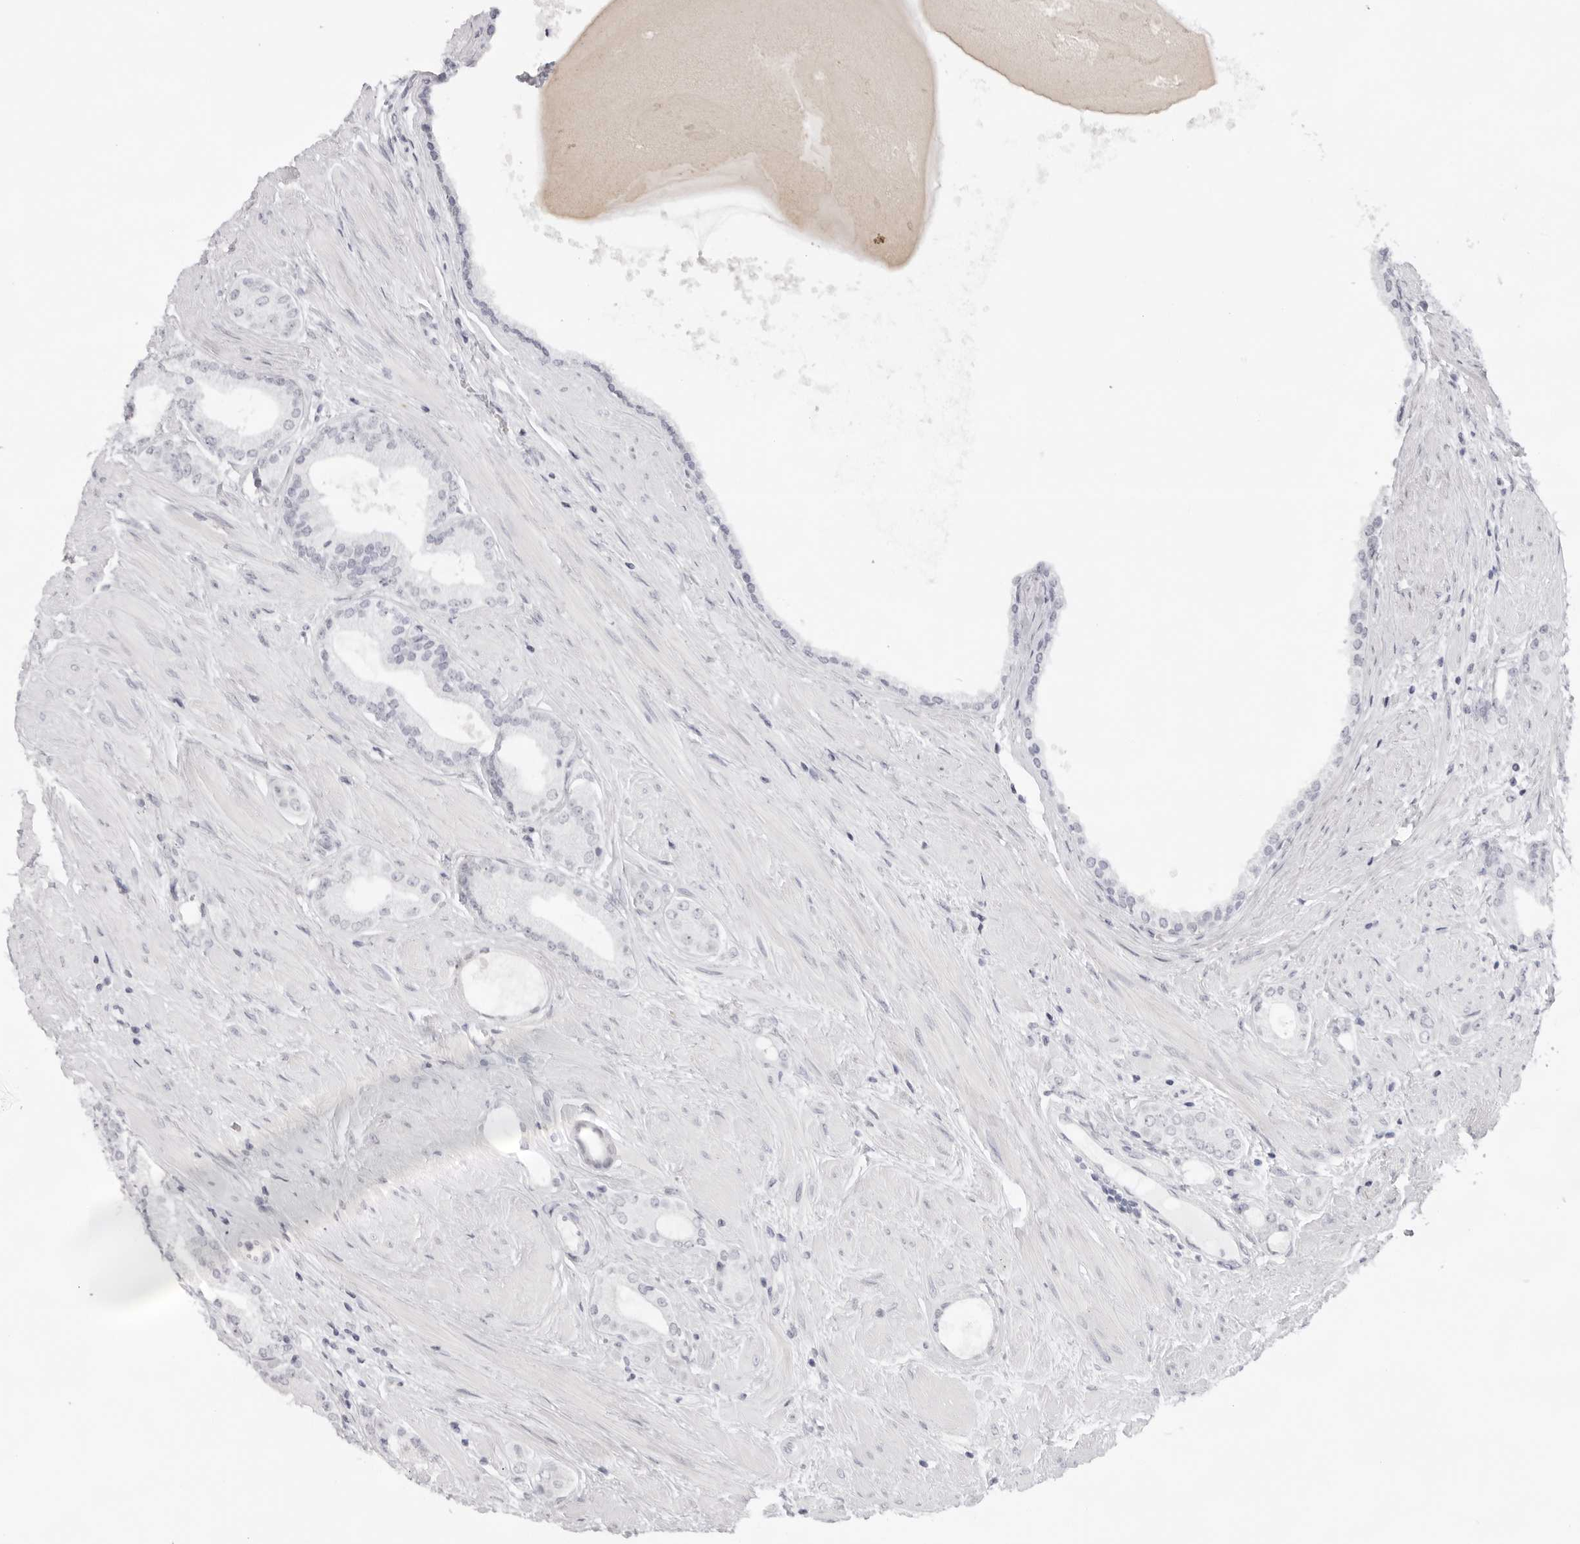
{"staining": {"intensity": "negative", "quantity": "none", "location": "none"}, "tissue": "prostate cancer", "cell_type": "Tumor cells", "image_type": "cancer", "snomed": [{"axis": "morphology", "description": "Adenocarcinoma, Low grade"}, {"axis": "topography", "description": "Prostate"}], "caption": "Micrograph shows no significant protein positivity in tumor cells of prostate adenocarcinoma (low-grade). (Brightfield microscopy of DAB (3,3'-diaminobenzidine) IHC at high magnification).", "gene": "KLK12", "patient": {"sex": "male", "age": 62}}